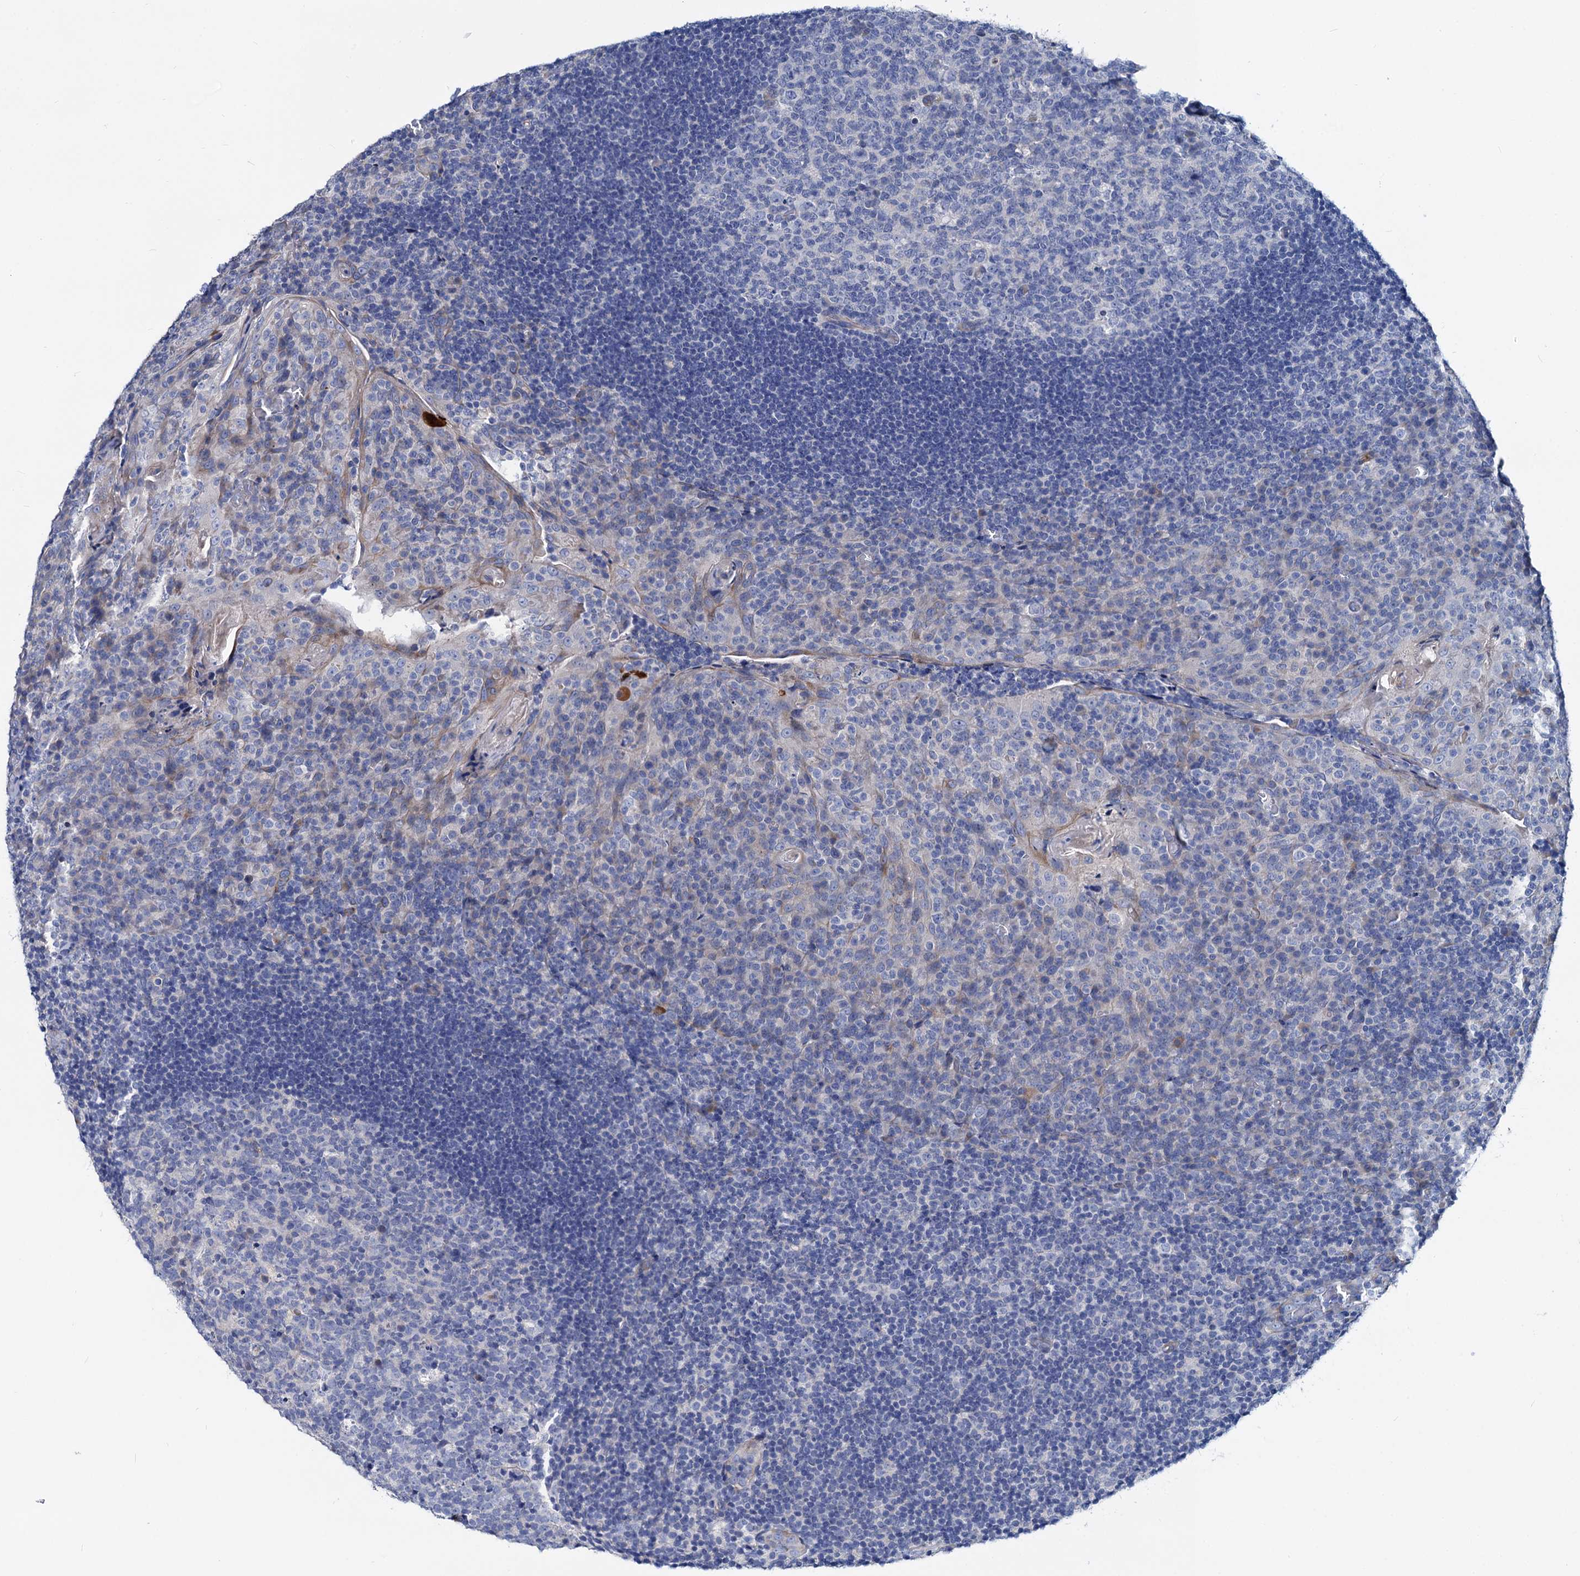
{"staining": {"intensity": "negative", "quantity": "none", "location": "none"}, "tissue": "tonsil", "cell_type": "Germinal center cells", "image_type": "normal", "snomed": [{"axis": "morphology", "description": "Normal tissue, NOS"}, {"axis": "topography", "description": "Tonsil"}], "caption": "This is an IHC histopathology image of normal tonsil. There is no positivity in germinal center cells.", "gene": "DYDC2", "patient": {"sex": "male", "age": 17}}